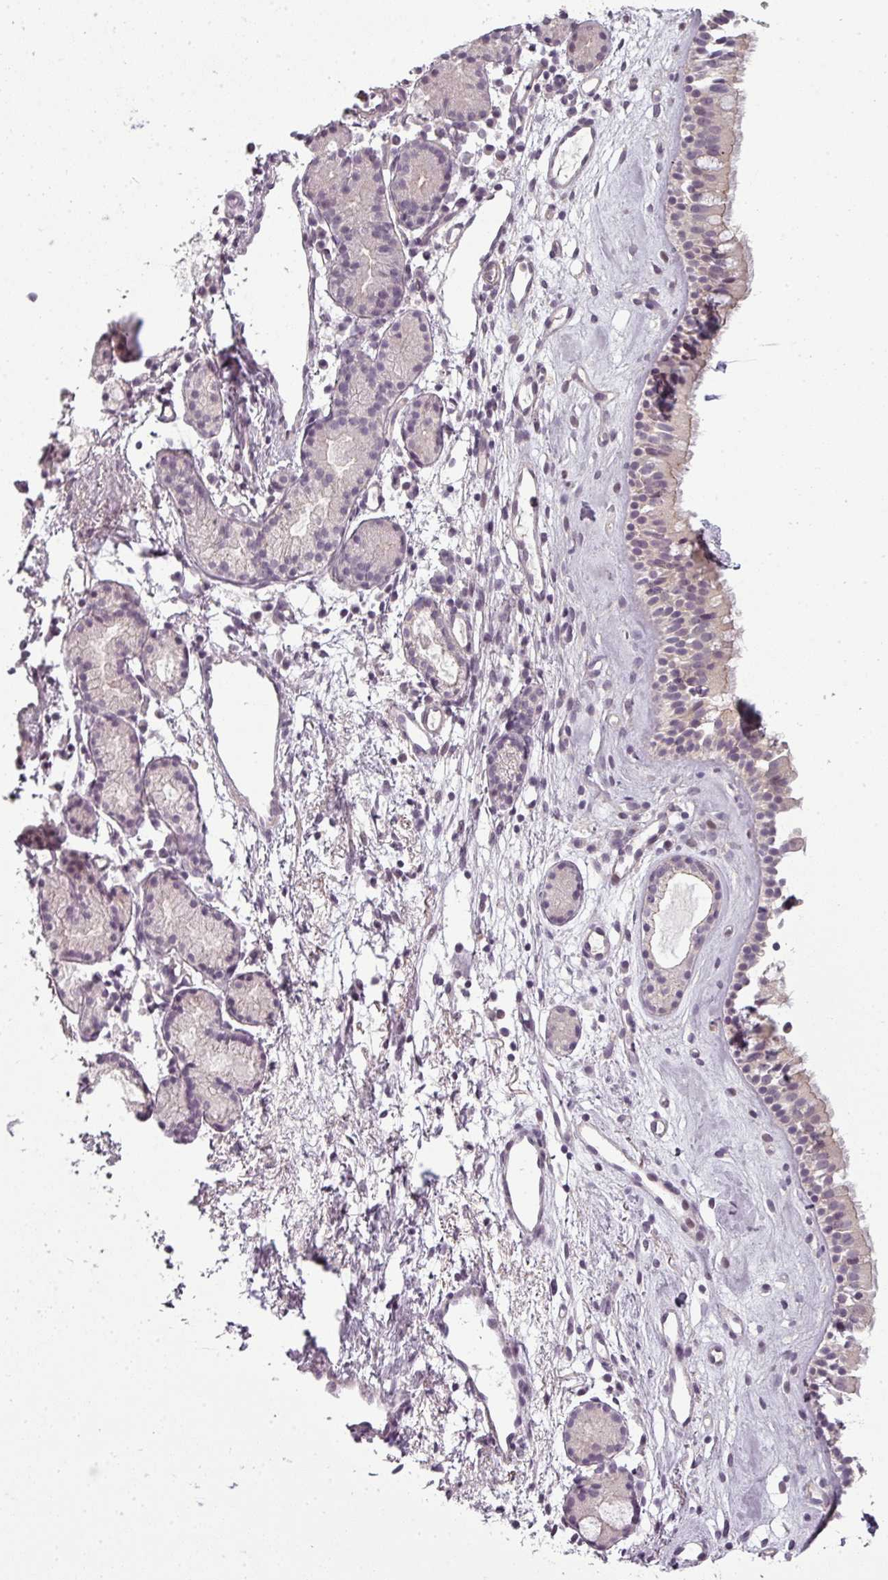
{"staining": {"intensity": "weak", "quantity": "<25%", "location": "cytoplasmic/membranous"}, "tissue": "nasopharynx", "cell_type": "Respiratory epithelial cells", "image_type": "normal", "snomed": [{"axis": "morphology", "description": "Normal tissue, NOS"}, {"axis": "topography", "description": "Nasopharynx"}], "caption": "Respiratory epithelial cells show no significant protein positivity in unremarkable nasopharynx.", "gene": "SLC16A9", "patient": {"sex": "male", "age": 82}}